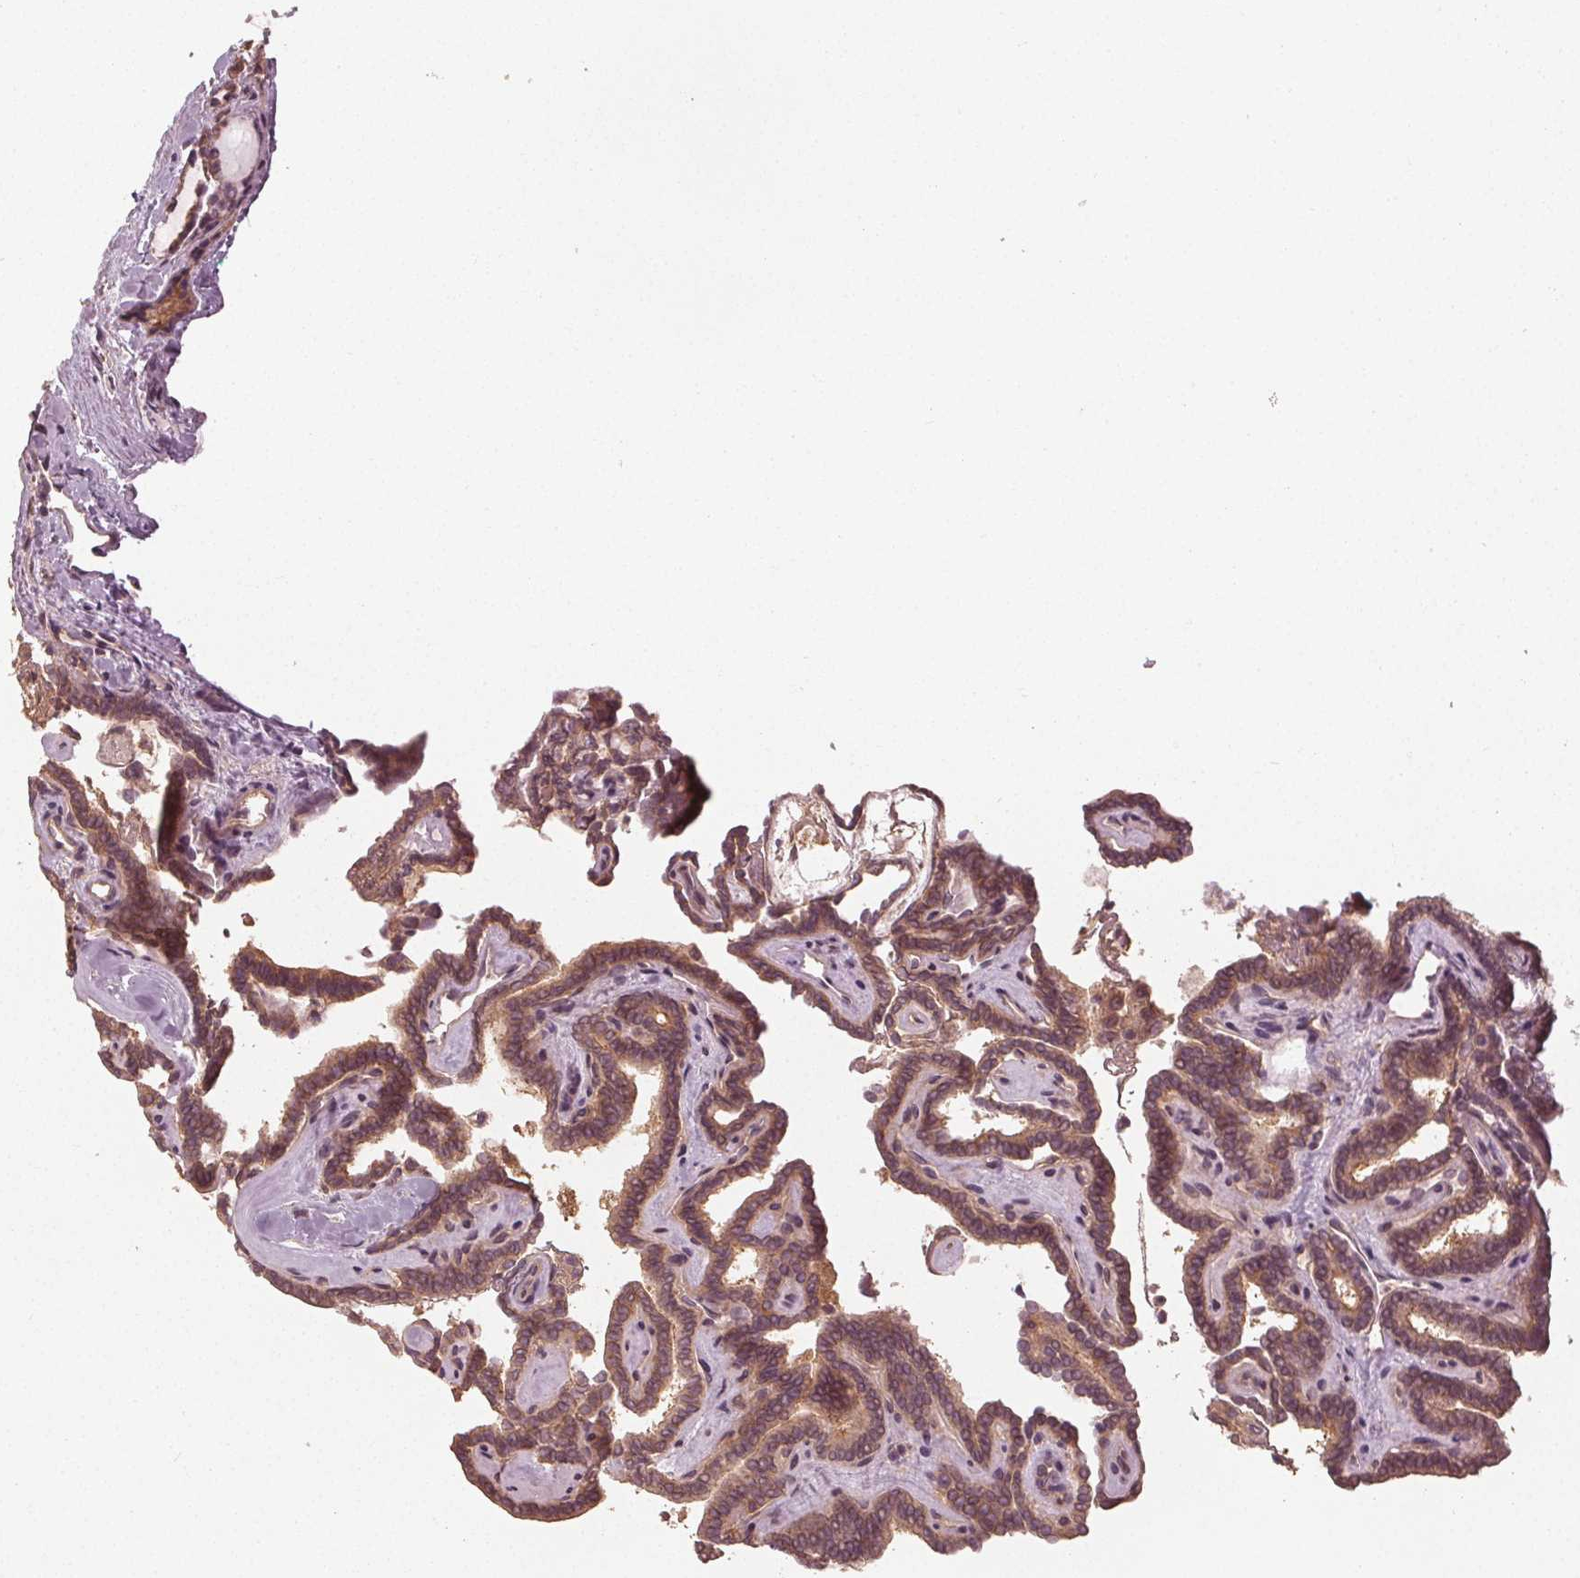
{"staining": {"intensity": "moderate", "quantity": "25%-75%", "location": "cytoplasmic/membranous"}, "tissue": "thyroid cancer", "cell_type": "Tumor cells", "image_type": "cancer", "snomed": [{"axis": "morphology", "description": "Papillary adenocarcinoma, NOS"}, {"axis": "topography", "description": "Thyroid gland"}], "caption": "Protein staining demonstrates moderate cytoplasmic/membranous positivity in about 25%-75% of tumor cells in thyroid cancer. The protein is shown in brown color, while the nuclei are stained blue.", "gene": "GNB2", "patient": {"sex": "female", "age": 21}}